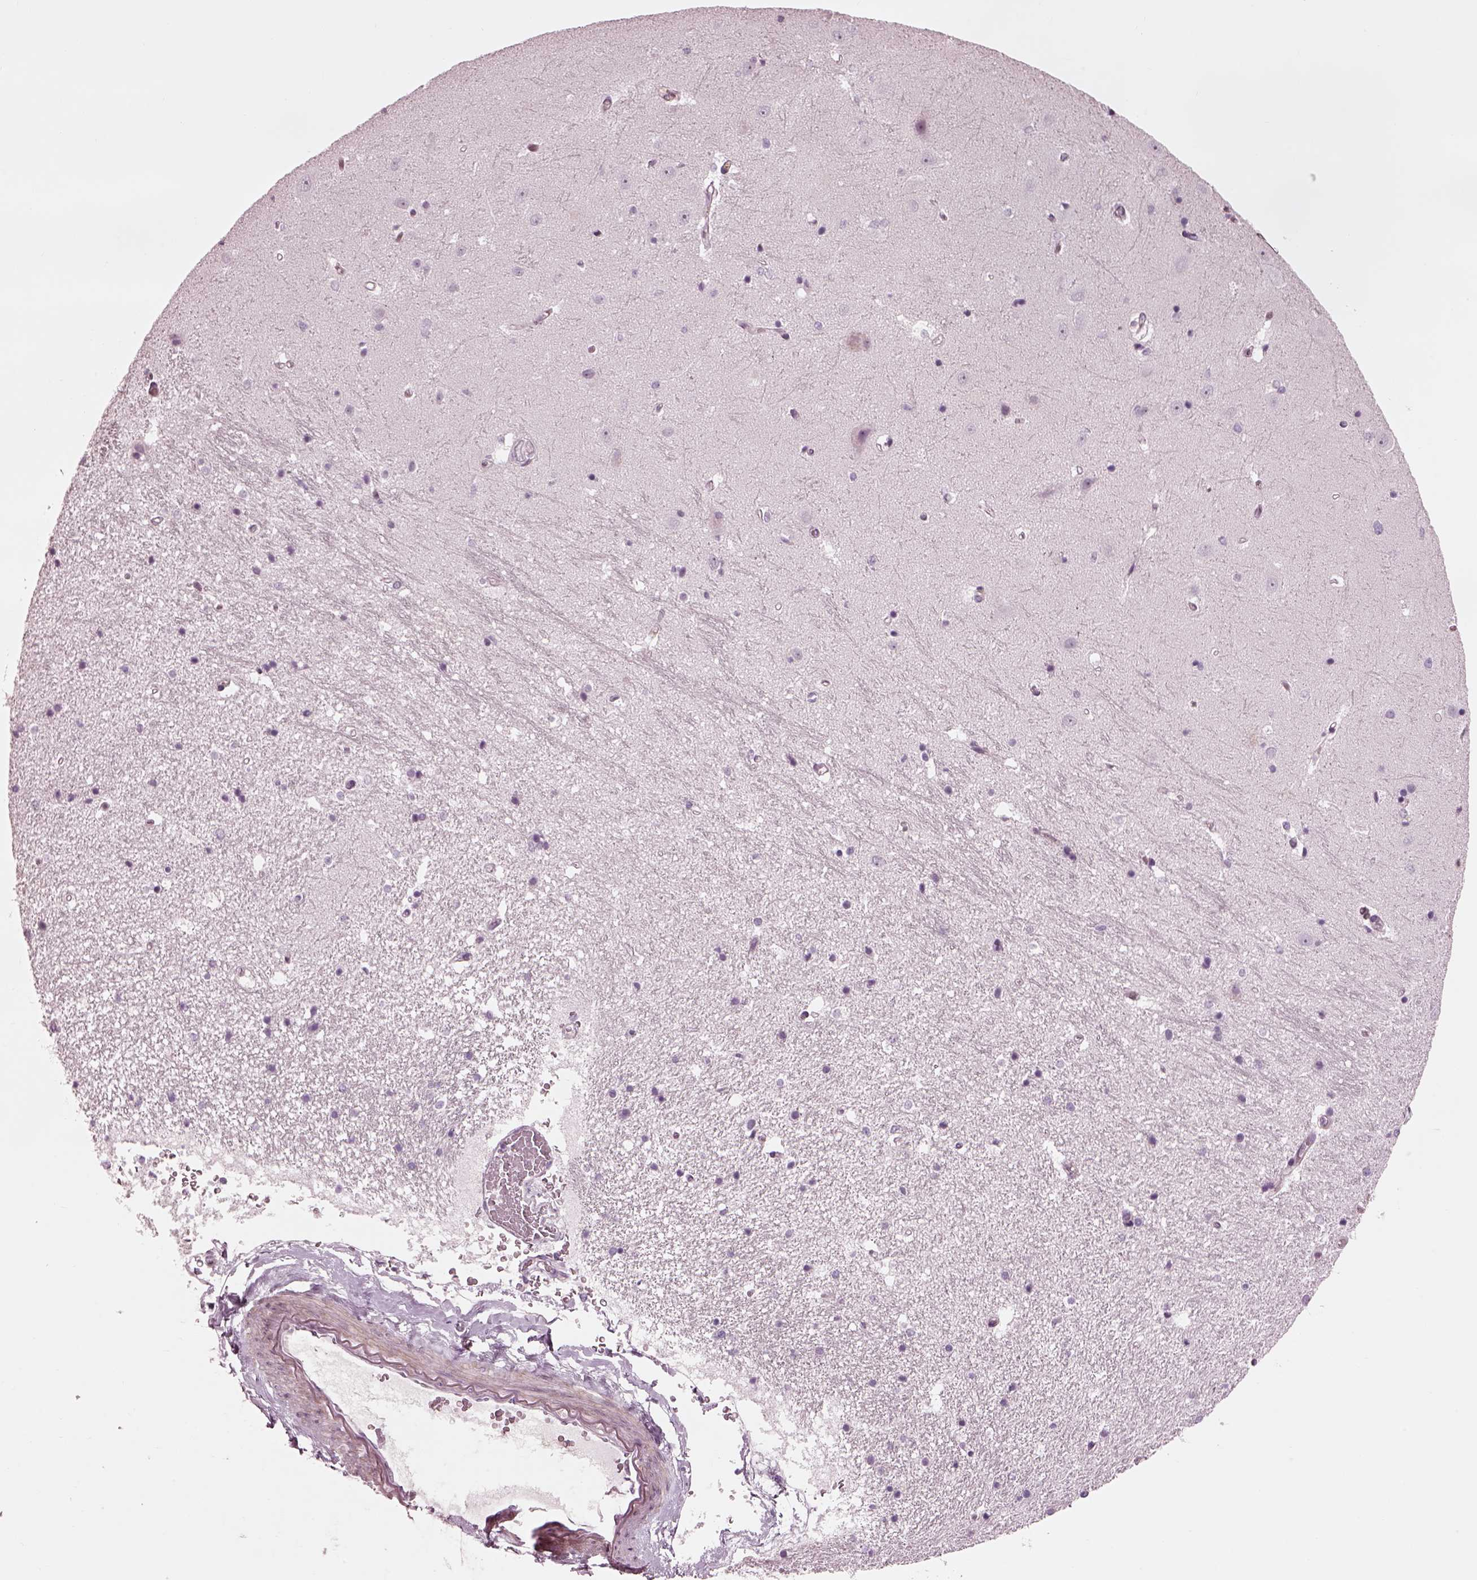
{"staining": {"intensity": "negative", "quantity": "none", "location": "none"}, "tissue": "hippocampus", "cell_type": "Glial cells", "image_type": "normal", "snomed": [{"axis": "morphology", "description": "Normal tissue, NOS"}, {"axis": "topography", "description": "Hippocampus"}], "caption": "Protein analysis of unremarkable hippocampus reveals no significant expression in glial cells. Nuclei are stained in blue.", "gene": "BFSP1", "patient": {"sex": "male", "age": 44}}